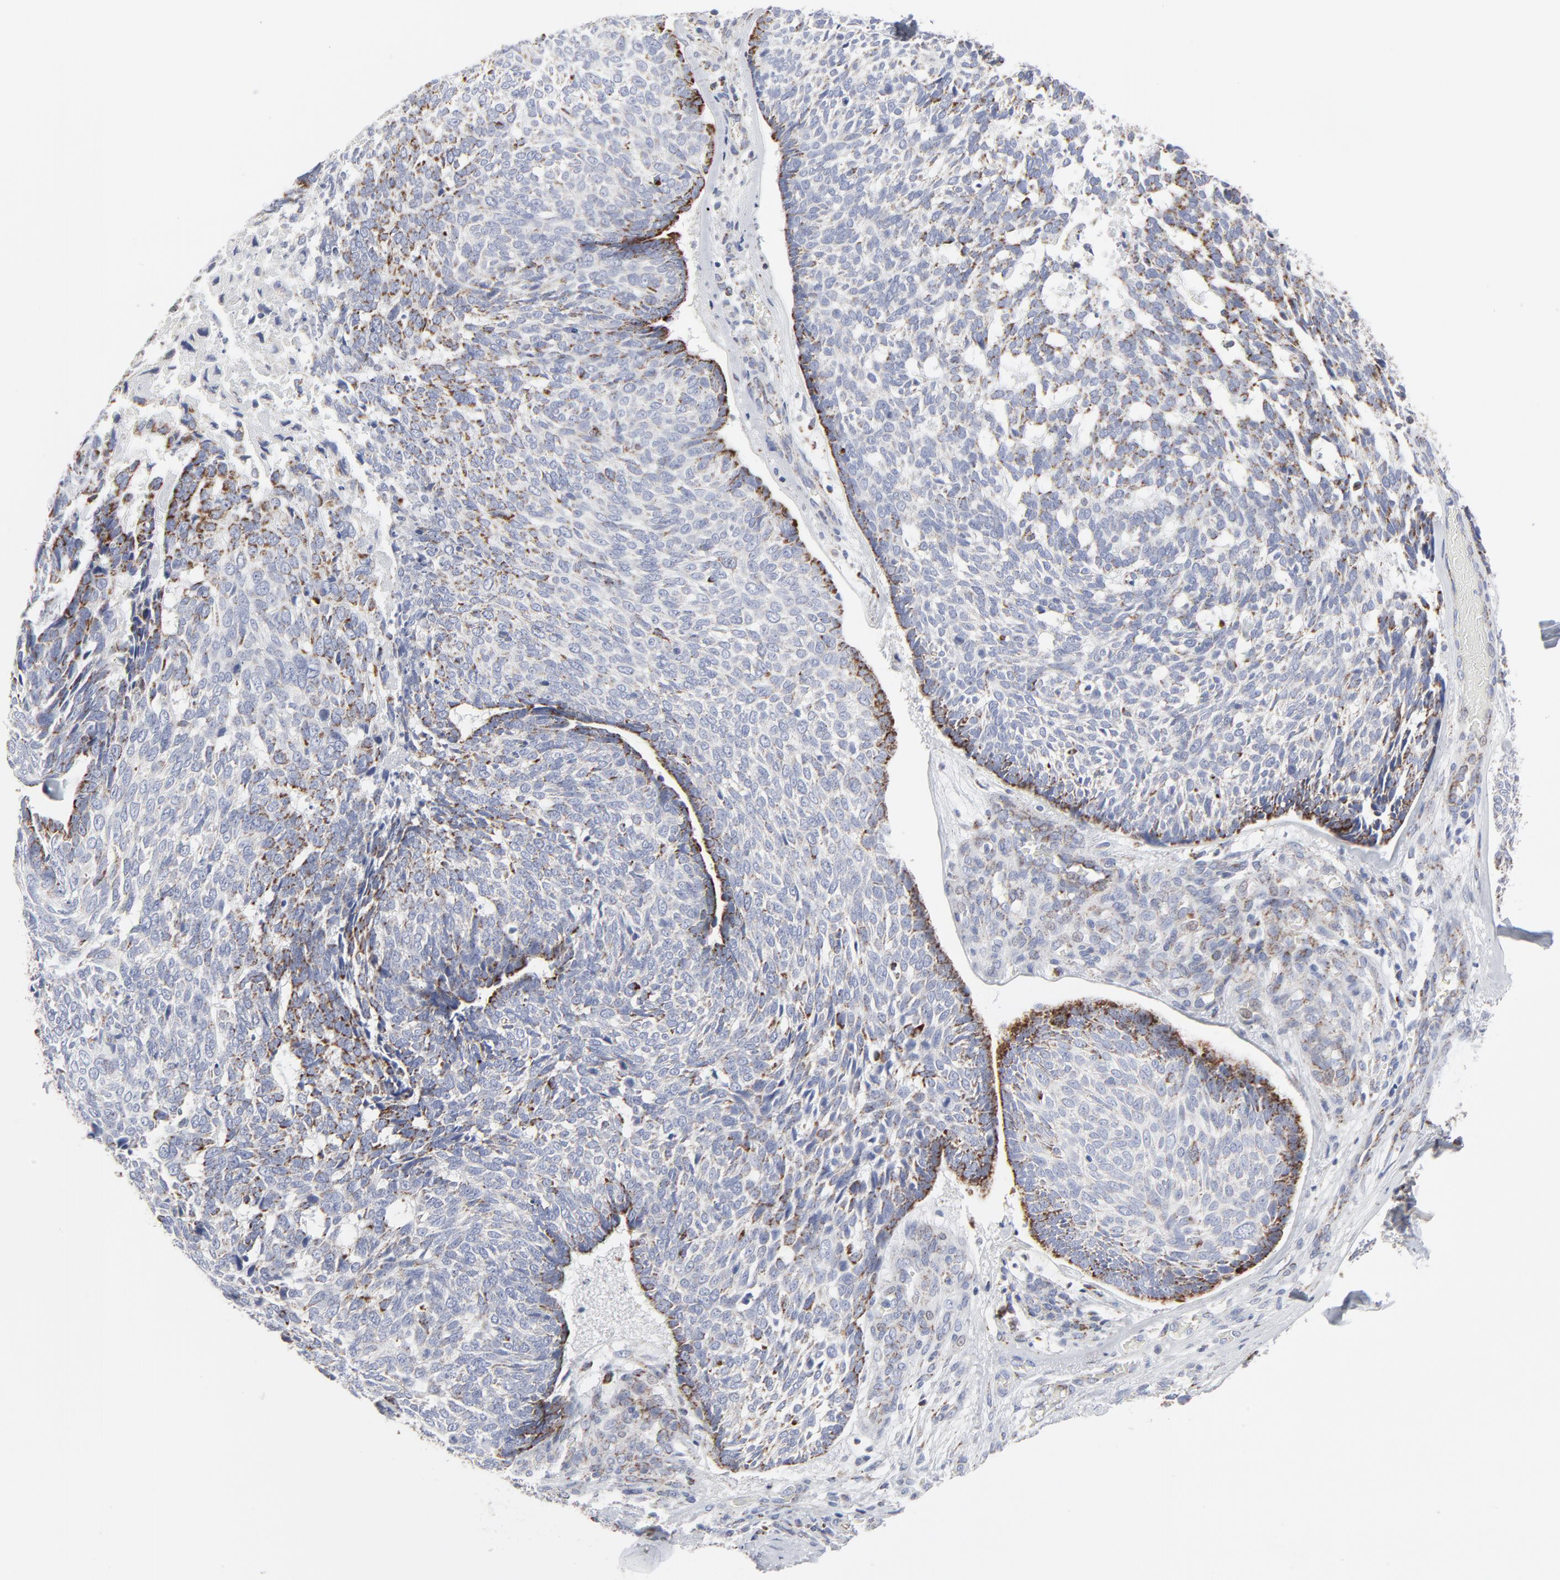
{"staining": {"intensity": "moderate", "quantity": "<25%", "location": "cytoplasmic/membranous"}, "tissue": "skin cancer", "cell_type": "Tumor cells", "image_type": "cancer", "snomed": [{"axis": "morphology", "description": "Basal cell carcinoma"}, {"axis": "topography", "description": "Skin"}], "caption": "Basal cell carcinoma (skin) was stained to show a protein in brown. There is low levels of moderate cytoplasmic/membranous staining in about <25% of tumor cells.", "gene": "TXNRD2", "patient": {"sex": "male", "age": 72}}